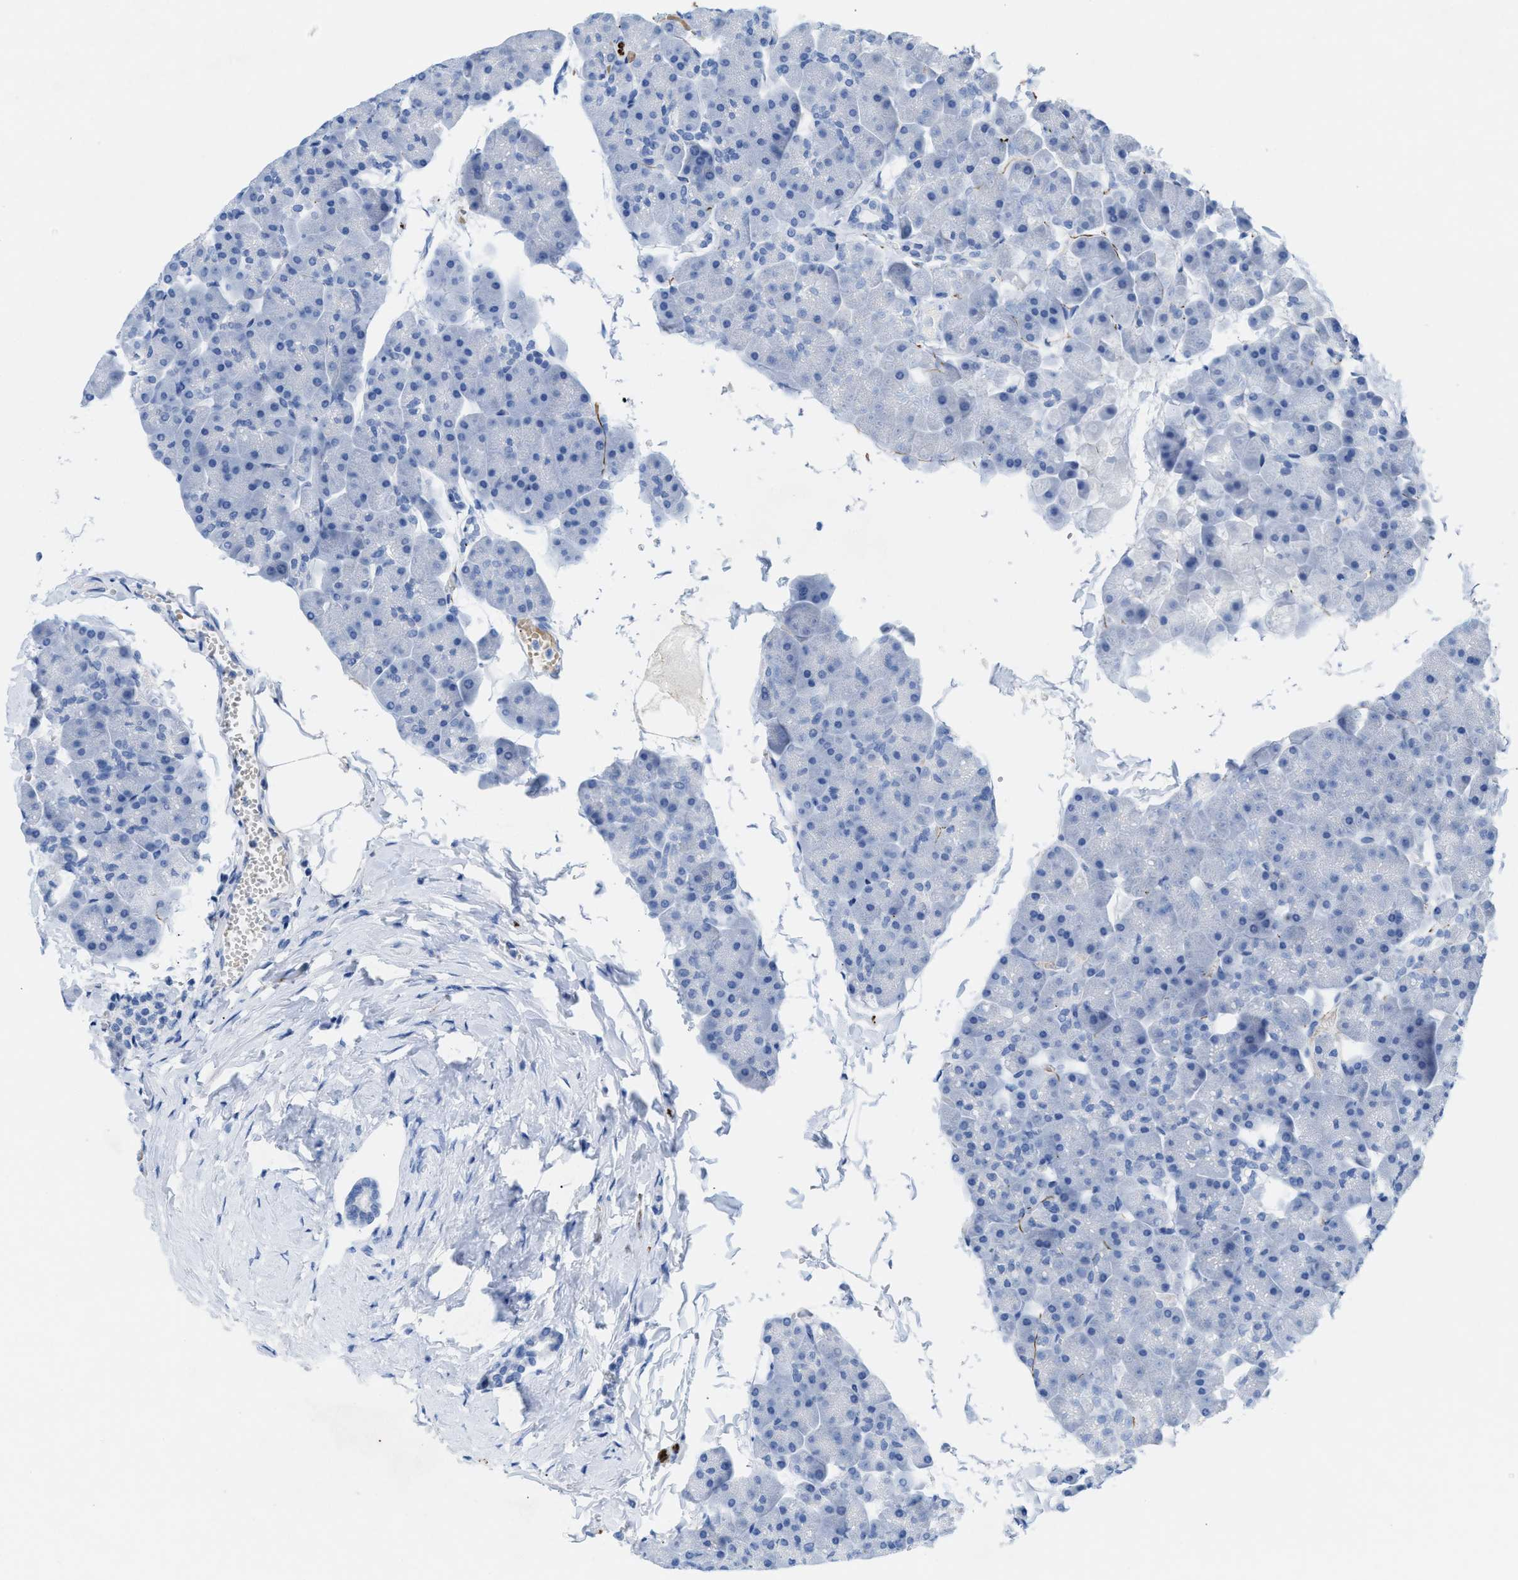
{"staining": {"intensity": "negative", "quantity": "none", "location": "none"}, "tissue": "pancreas", "cell_type": "Exocrine glandular cells", "image_type": "normal", "snomed": [{"axis": "morphology", "description": "Normal tissue, NOS"}, {"axis": "topography", "description": "Pancreas"}], "caption": "The histopathology image shows no staining of exocrine glandular cells in unremarkable pancreas. (IHC, brightfield microscopy, high magnification).", "gene": "ANKFN1", "patient": {"sex": "male", "age": 35}}